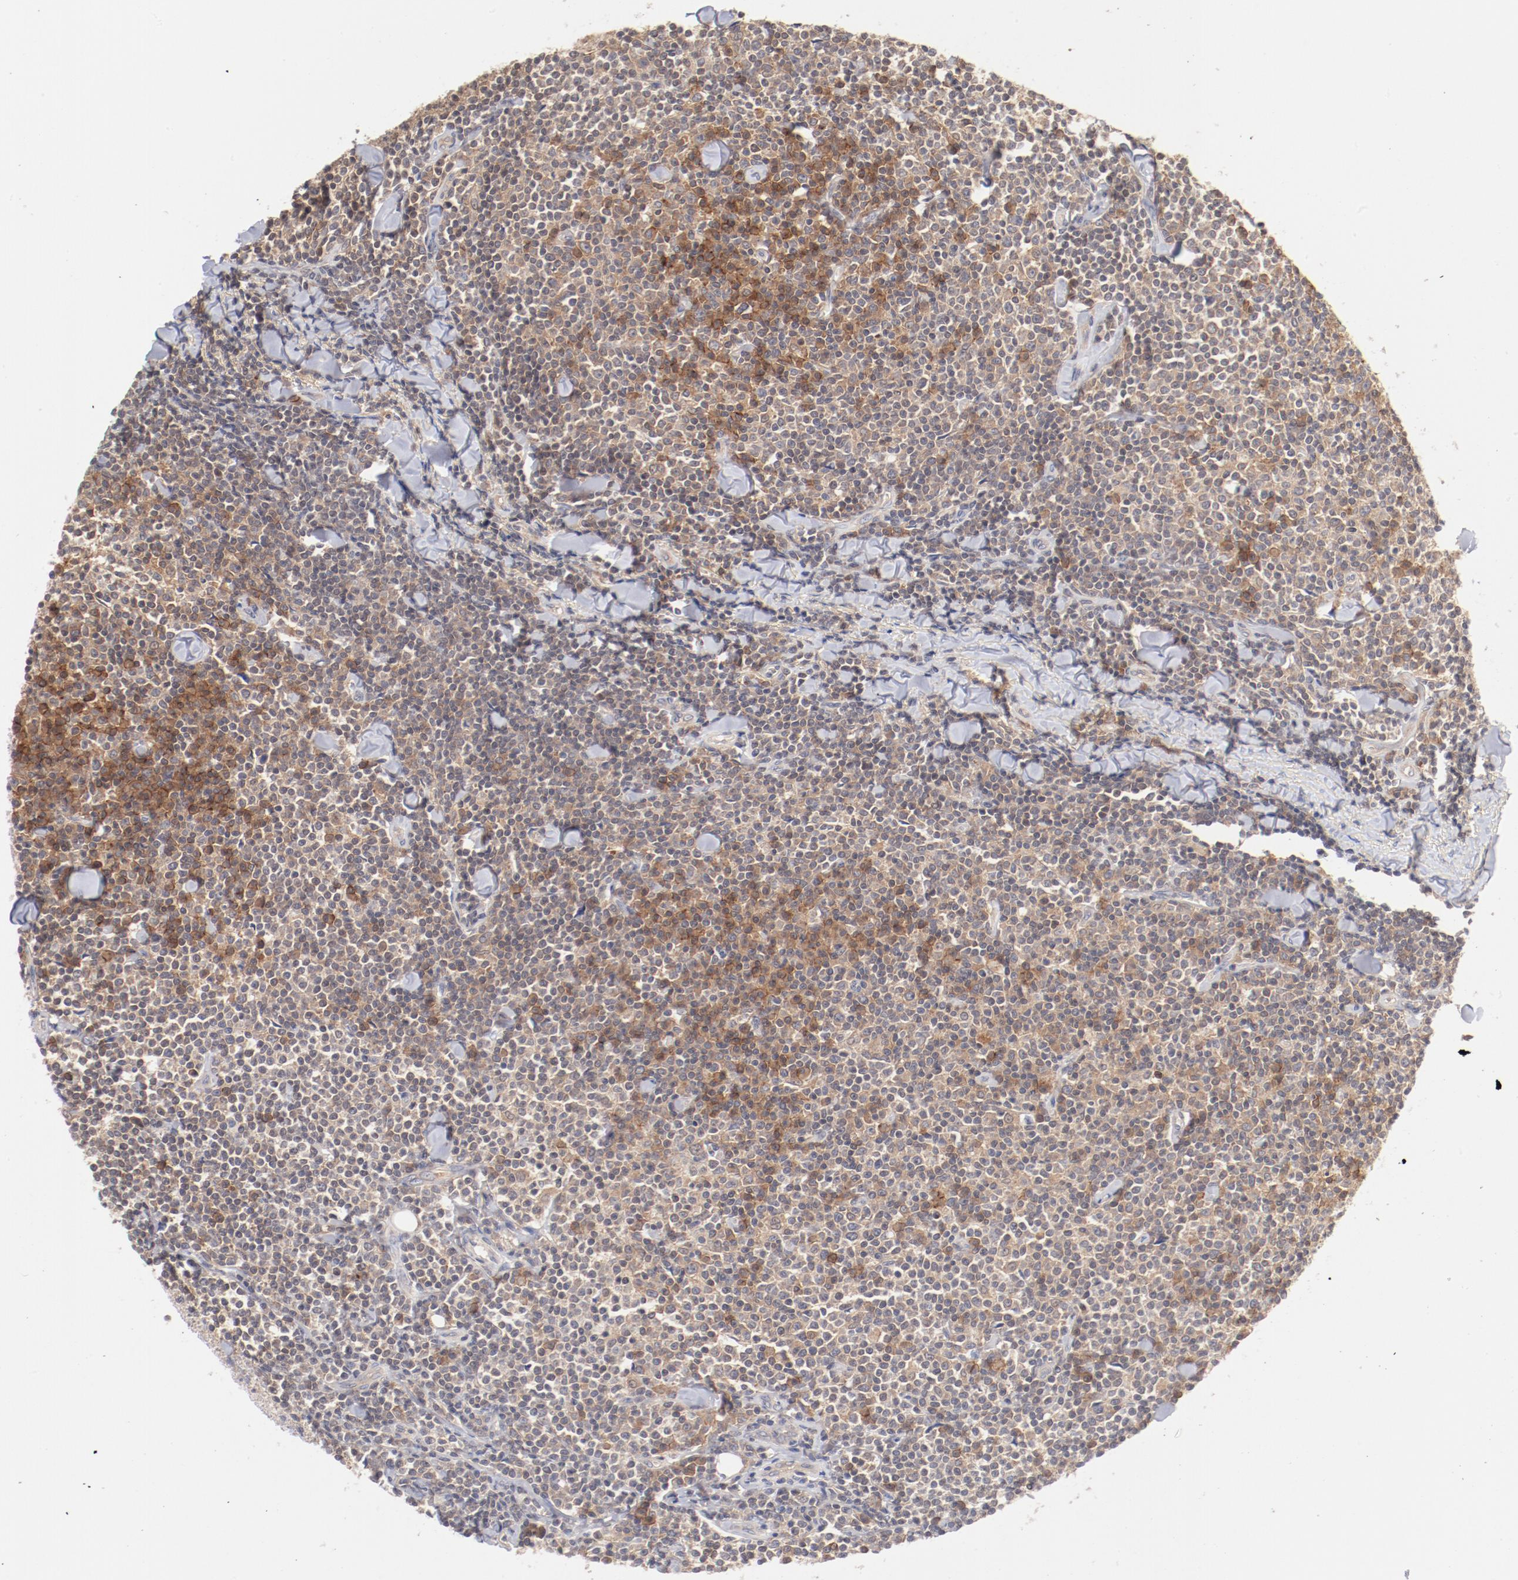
{"staining": {"intensity": "weak", "quantity": "25%-75%", "location": "cytoplasmic/membranous"}, "tissue": "lymphoma", "cell_type": "Tumor cells", "image_type": "cancer", "snomed": [{"axis": "morphology", "description": "Malignant lymphoma, non-Hodgkin's type, Low grade"}, {"axis": "topography", "description": "Soft tissue"}], "caption": "Protein expression analysis of human low-grade malignant lymphoma, non-Hodgkin's type reveals weak cytoplasmic/membranous expression in approximately 25%-75% of tumor cells.", "gene": "SETD3", "patient": {"sex": "male", "age": 92}}